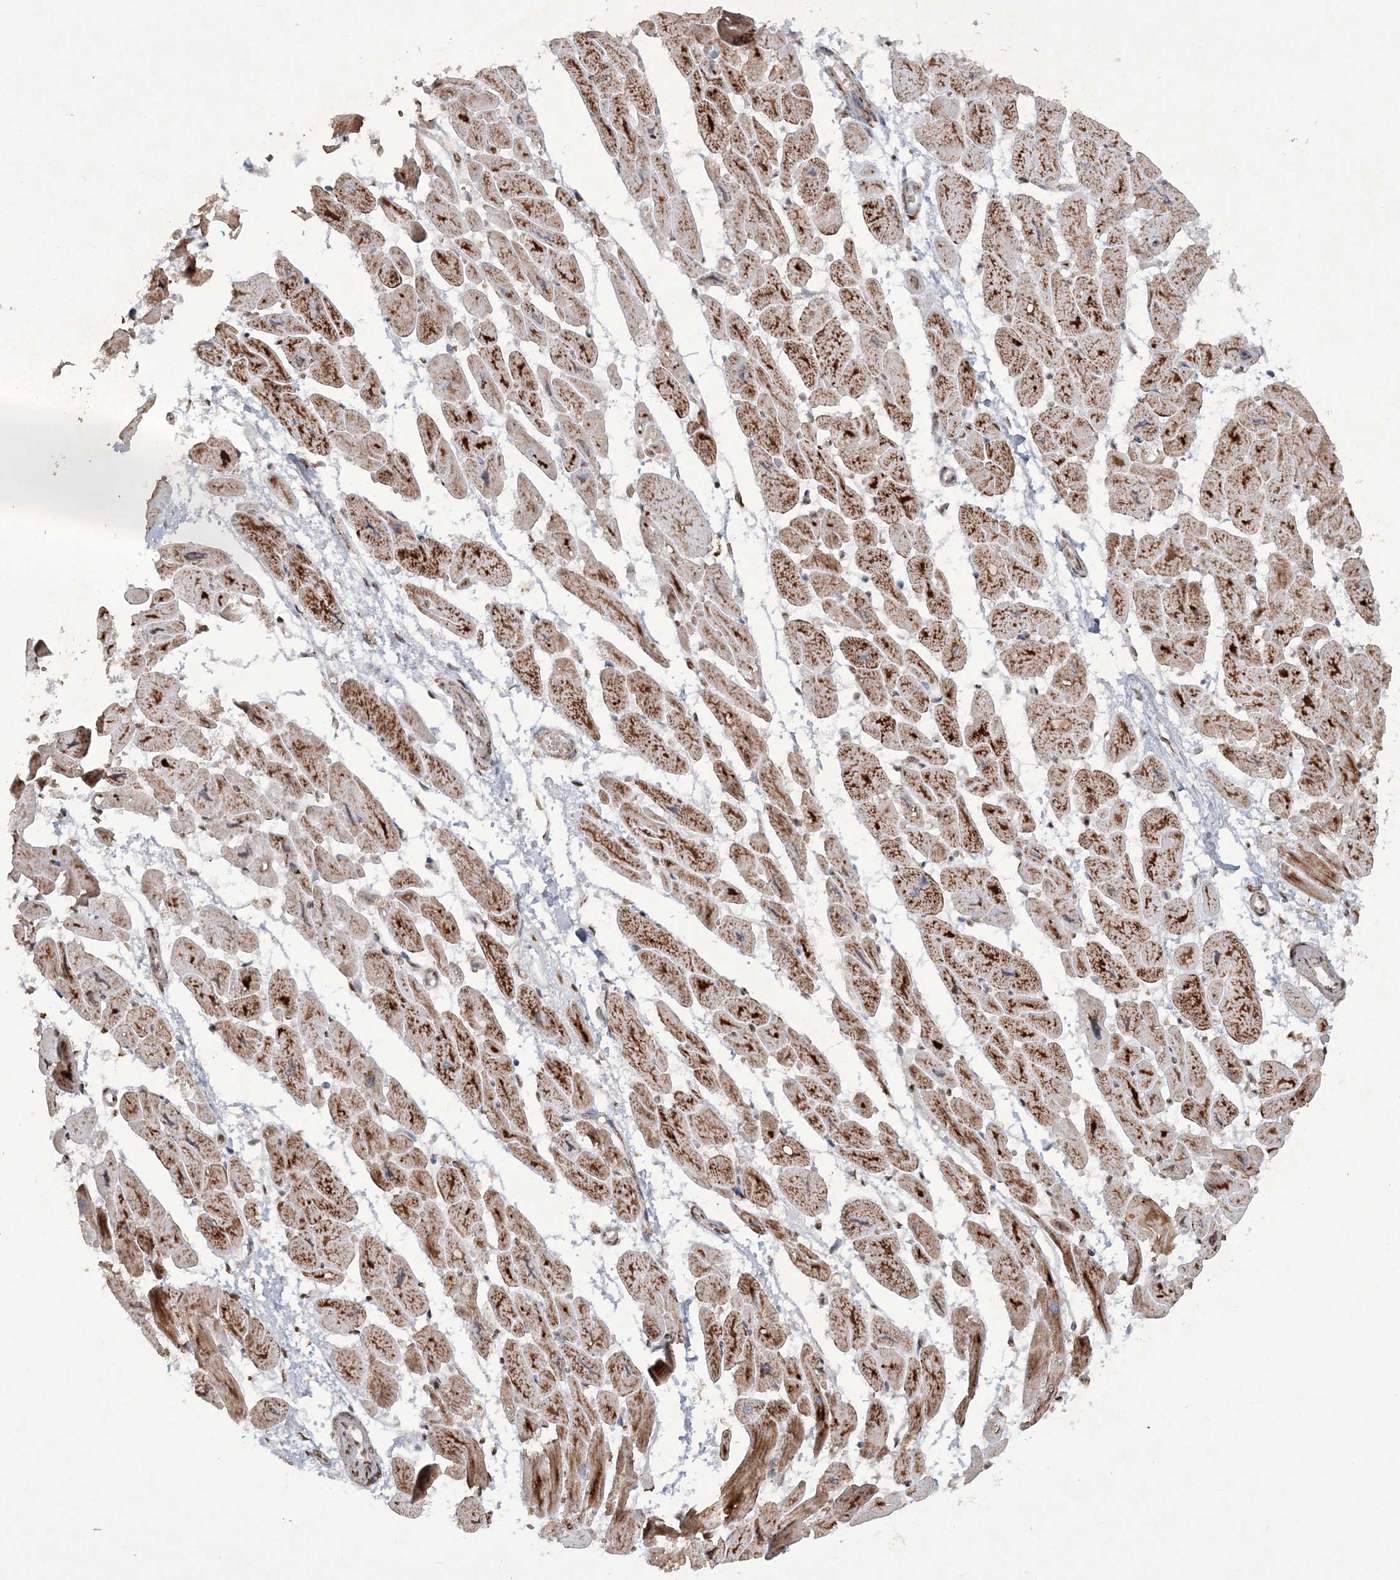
{"staining": {"intensity": "strong", "quantity": ">75%", "location": "cytoplasmic/membranous"}, "tissue": "heart muscle", "cell_type": "Cardiomyocytes", "image_type": "normal", "snomed": [{"axis": "morphology", "description": "Normal tissue, NOS"}, {"axis": "topography", "description": "Heart"}], "caption": "Protein expression analysis of normal human heart muscle reveals strong cytoplasmic/membranous expression in about >75% of cardiomyocytes.", "gene": "TTC7A", "patient": {"sex": "female", "age": 54}}